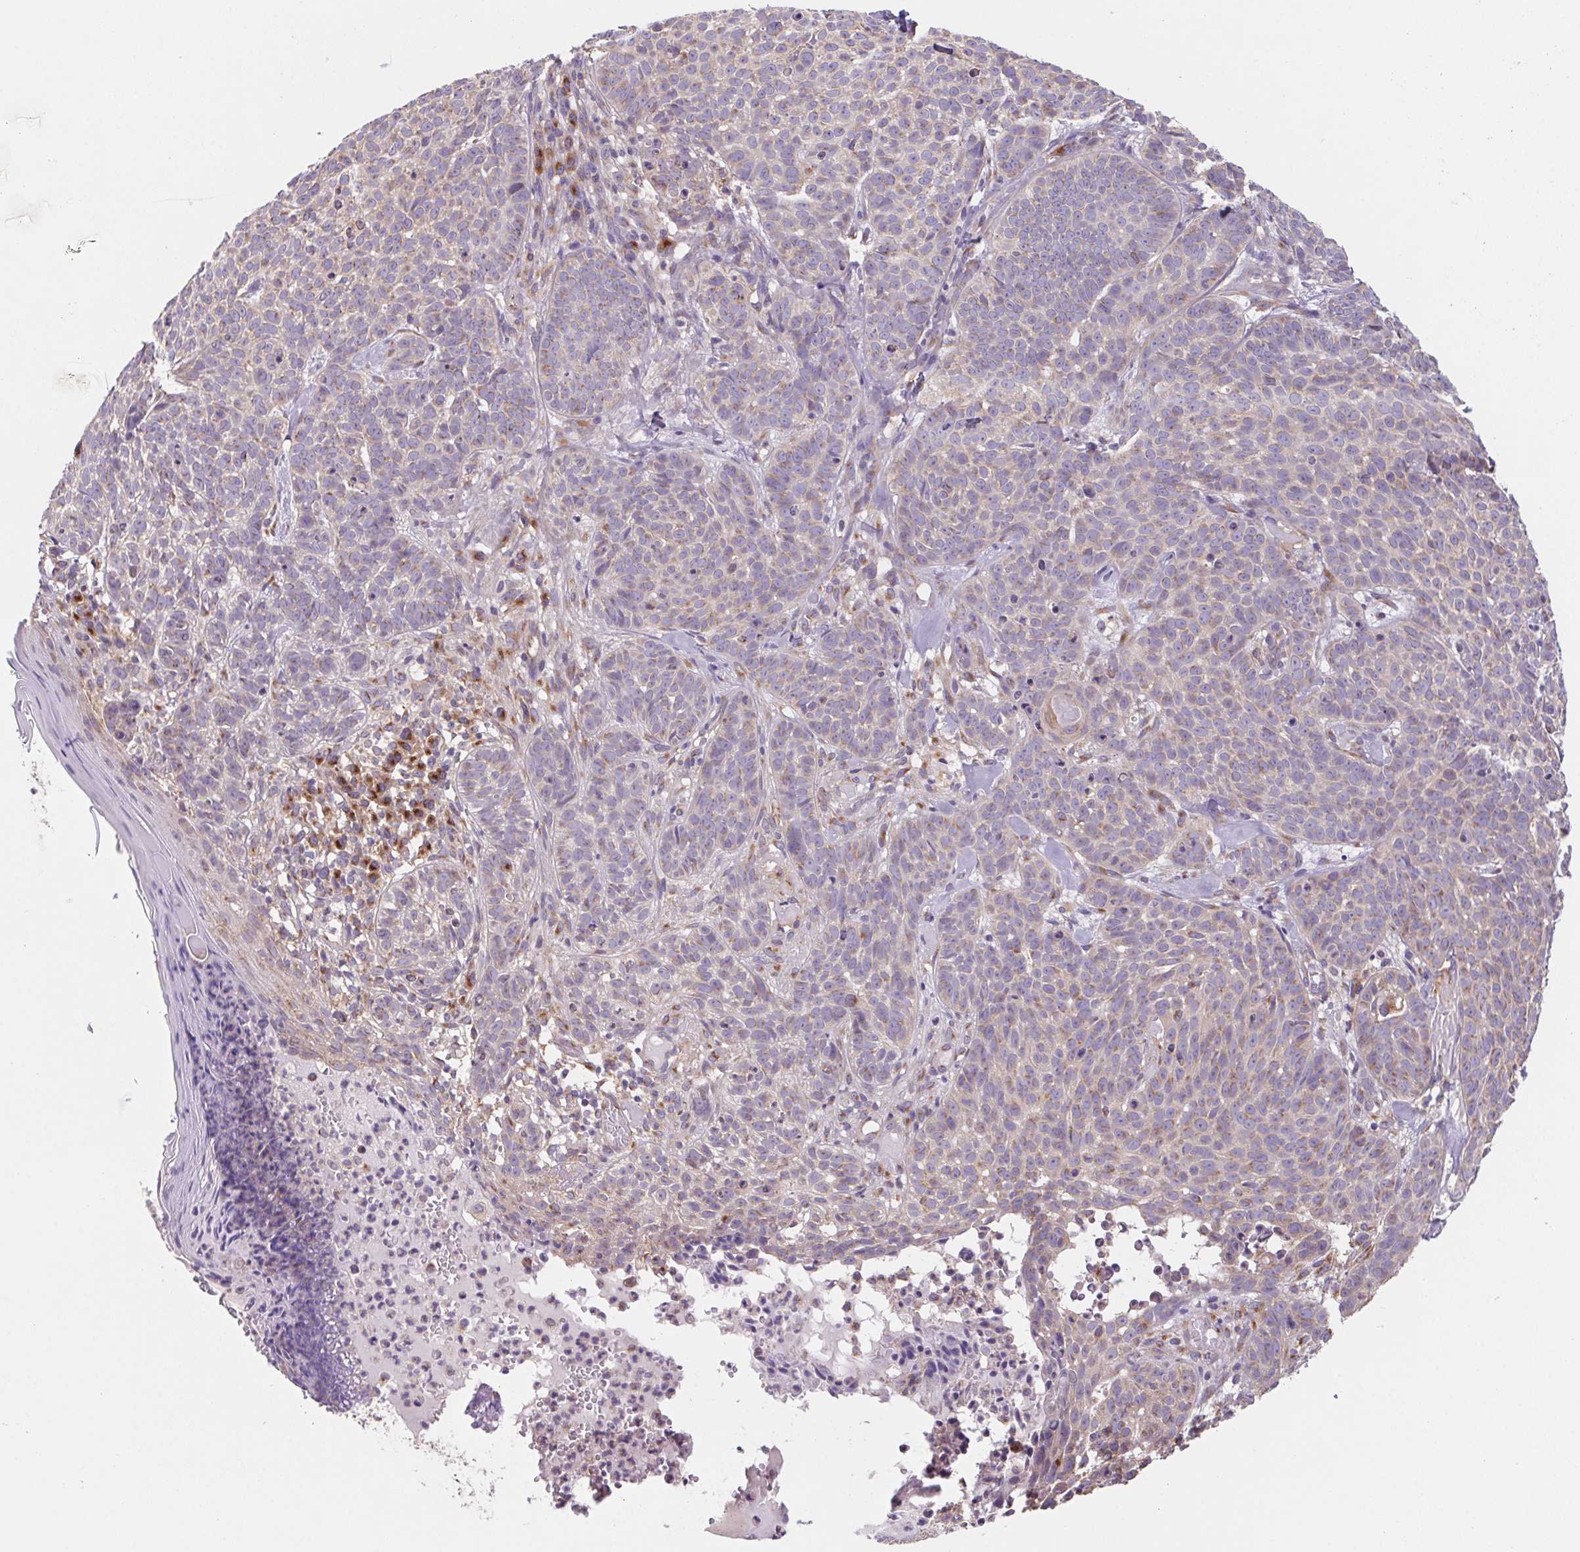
{"staining": {"intensity": "weak", "quantity": "<25%", "location": "cytoplasmic/membranous"}, "tissue": "skin cancer", "cell_type": "Tumor cells", "image_type": "cancer", "snomed": [{"axis": "morphology", "description": "Basal cell carcinoma"}, {"axis": "topography", "description": "Skin"}], "caption": "High power microscopy photomicrograph of an IHC histopathology image of basal cell carcinoma (skin), revealing no significant staining in tumor cells.", "gene": "RAB1A", "patient": {"sex": "male", "age": 90}}